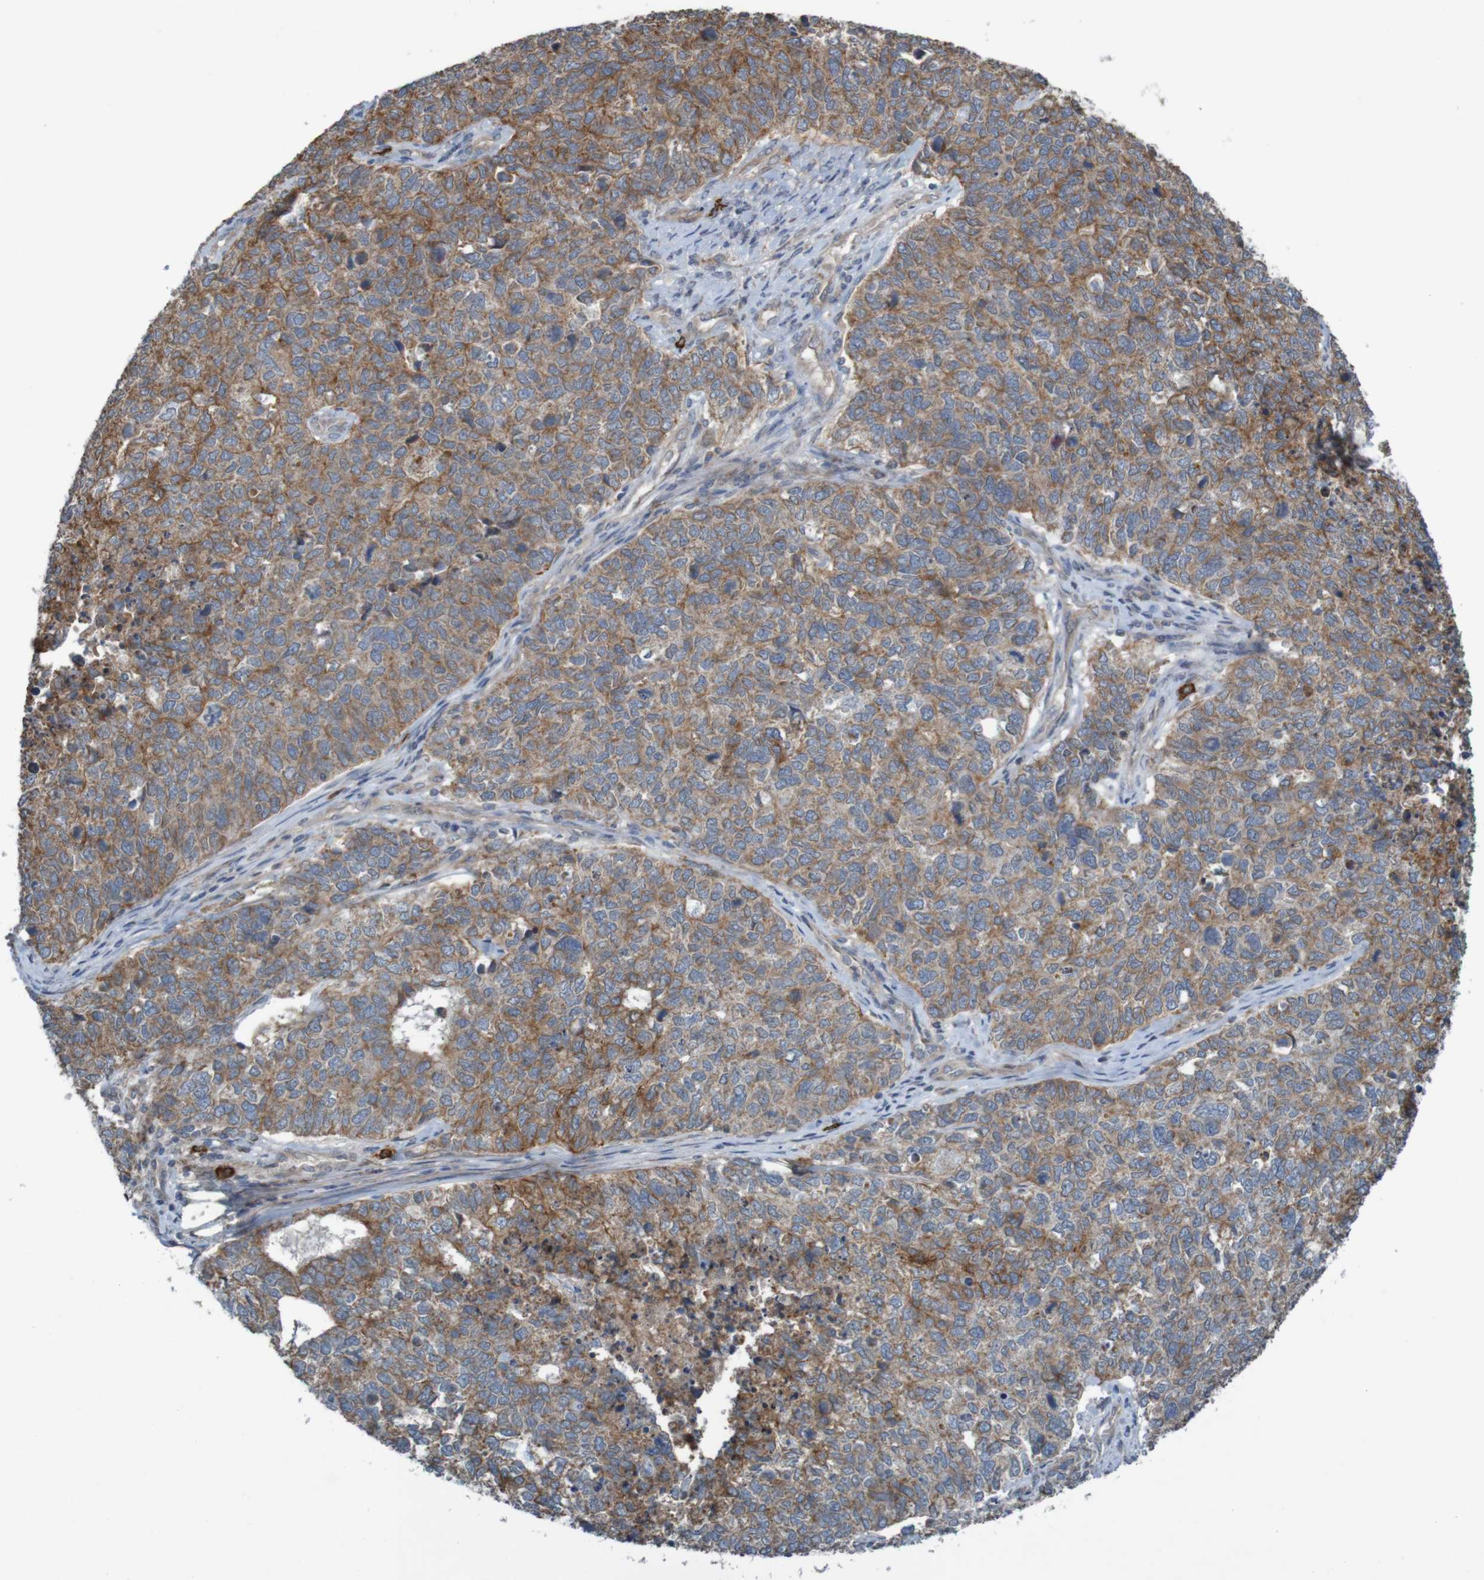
{"staining": {"intensity": "moderate", "quantity": ">75%", "location": "cytoplasmic/membranous"}, "tissue": "cervical cancer", "cell_type": "Tumor cells", "image_type": "cancer", "snomed": [{"axis": "morphology", "description": "Squamous cell carcinoma, NOS"}, {"axis": "topography", "description": "Cervix"}], "caption": "Protein staining of cervical cancer tissue shows moderate cytoplasmic/membranous expression in approximately >75% of tumor cells.", "gene": "B3GAT2", "patient": {"sex": "female", "age": 63}}